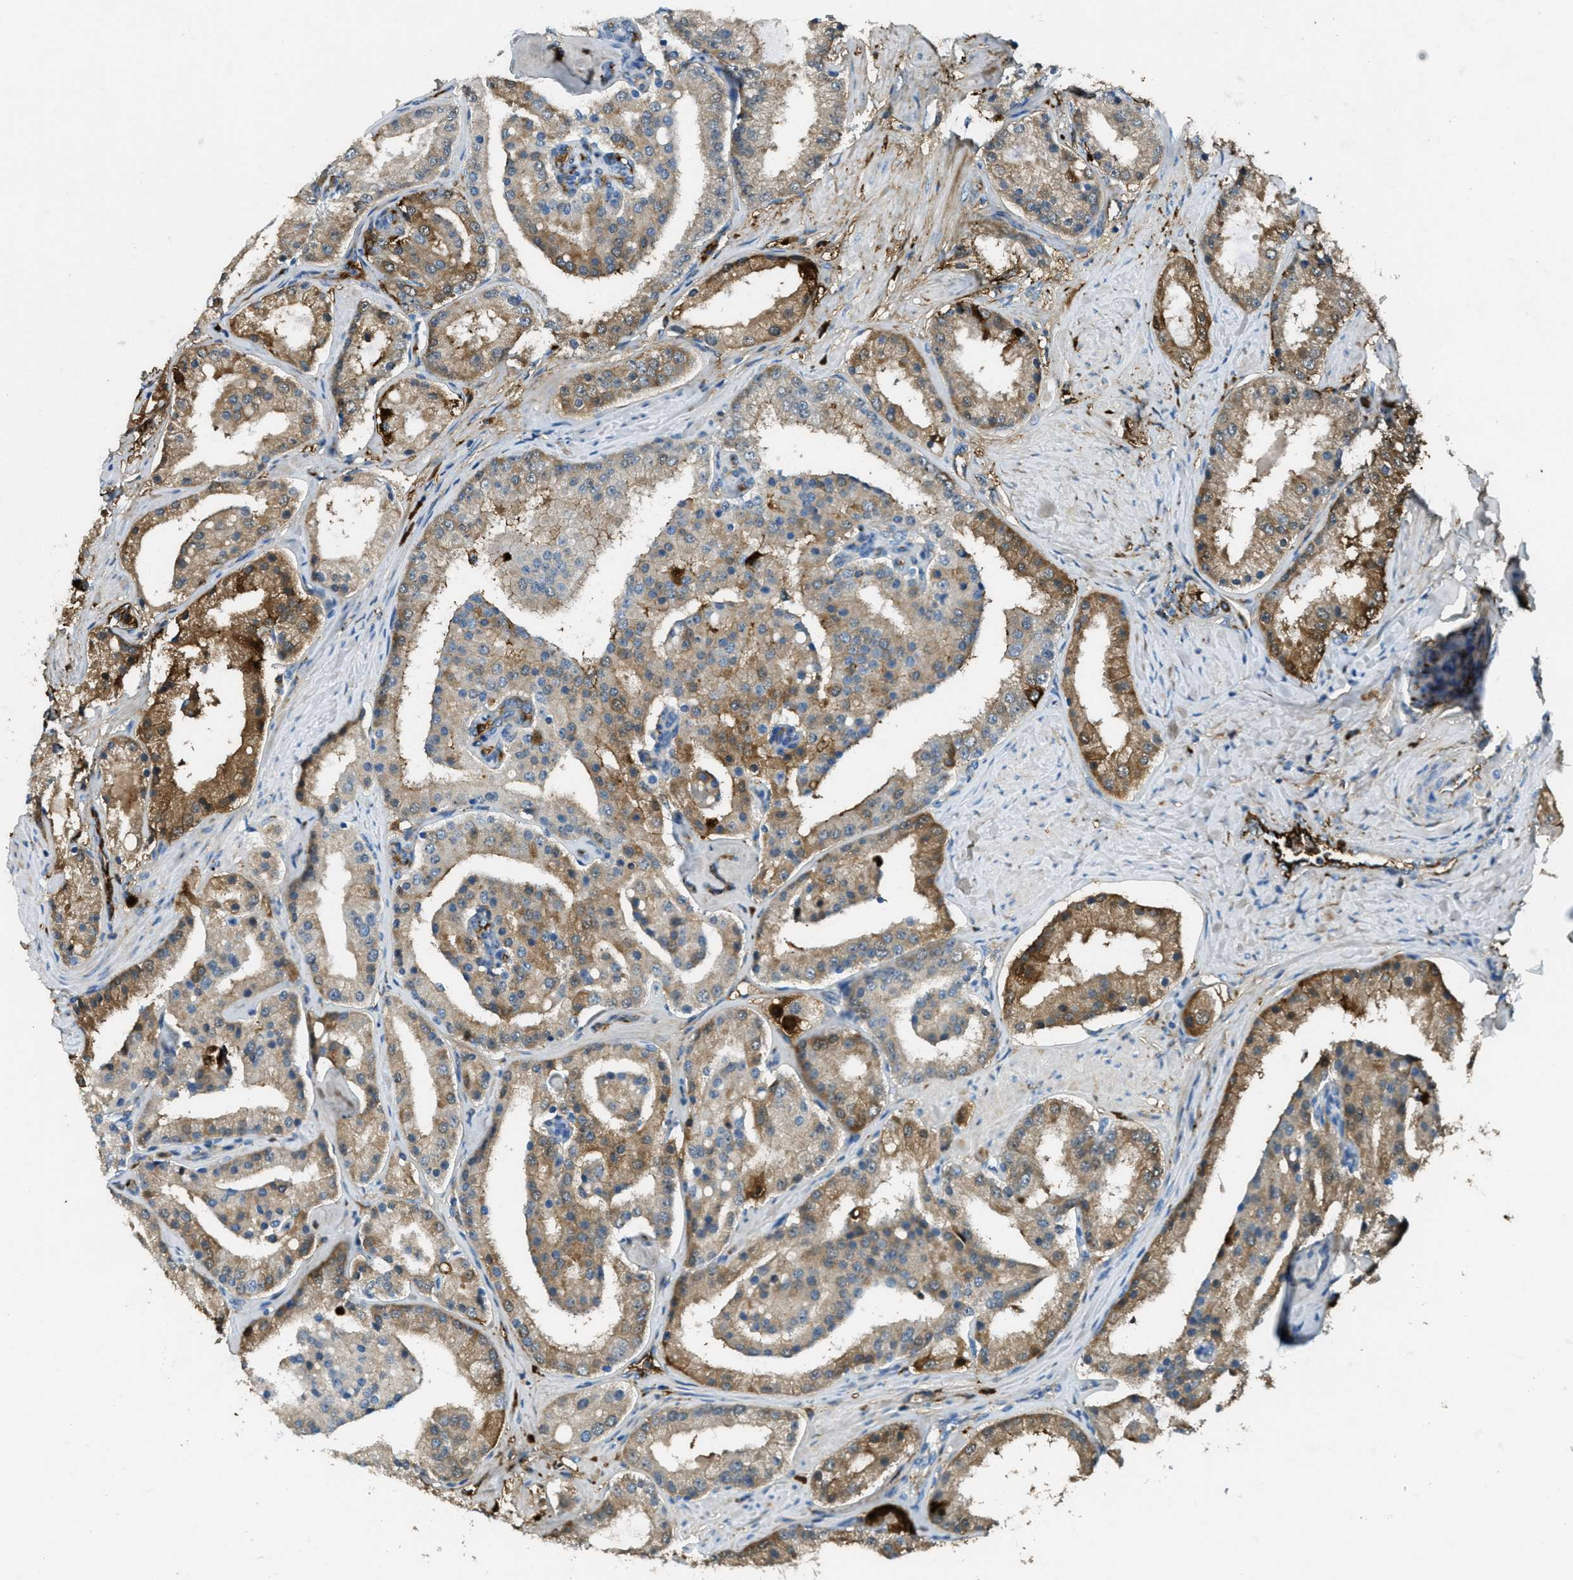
{"staining": {"intensity": "strong", "quantity": ">75%", "location": "cytoplasmic/membranous"}, "tissue": "prostate cancer", "cell_type": "Tumor cells", "image_type": "cancer", "snomed": [{"axis": "morphology", "description": "Adenocarcinoma, Low grade"}, {"axis": "topography", "description": "Prostate"}], "caption": "Adenocarcinoma (low-grade) (prostate) stained for a protein (brown) exhibits strong cytoplasmic/membranous positive staining in approximately >75% of tumor cells.", "gene": "TRIM59", "patient": {"sex": "male", "age": 63}}